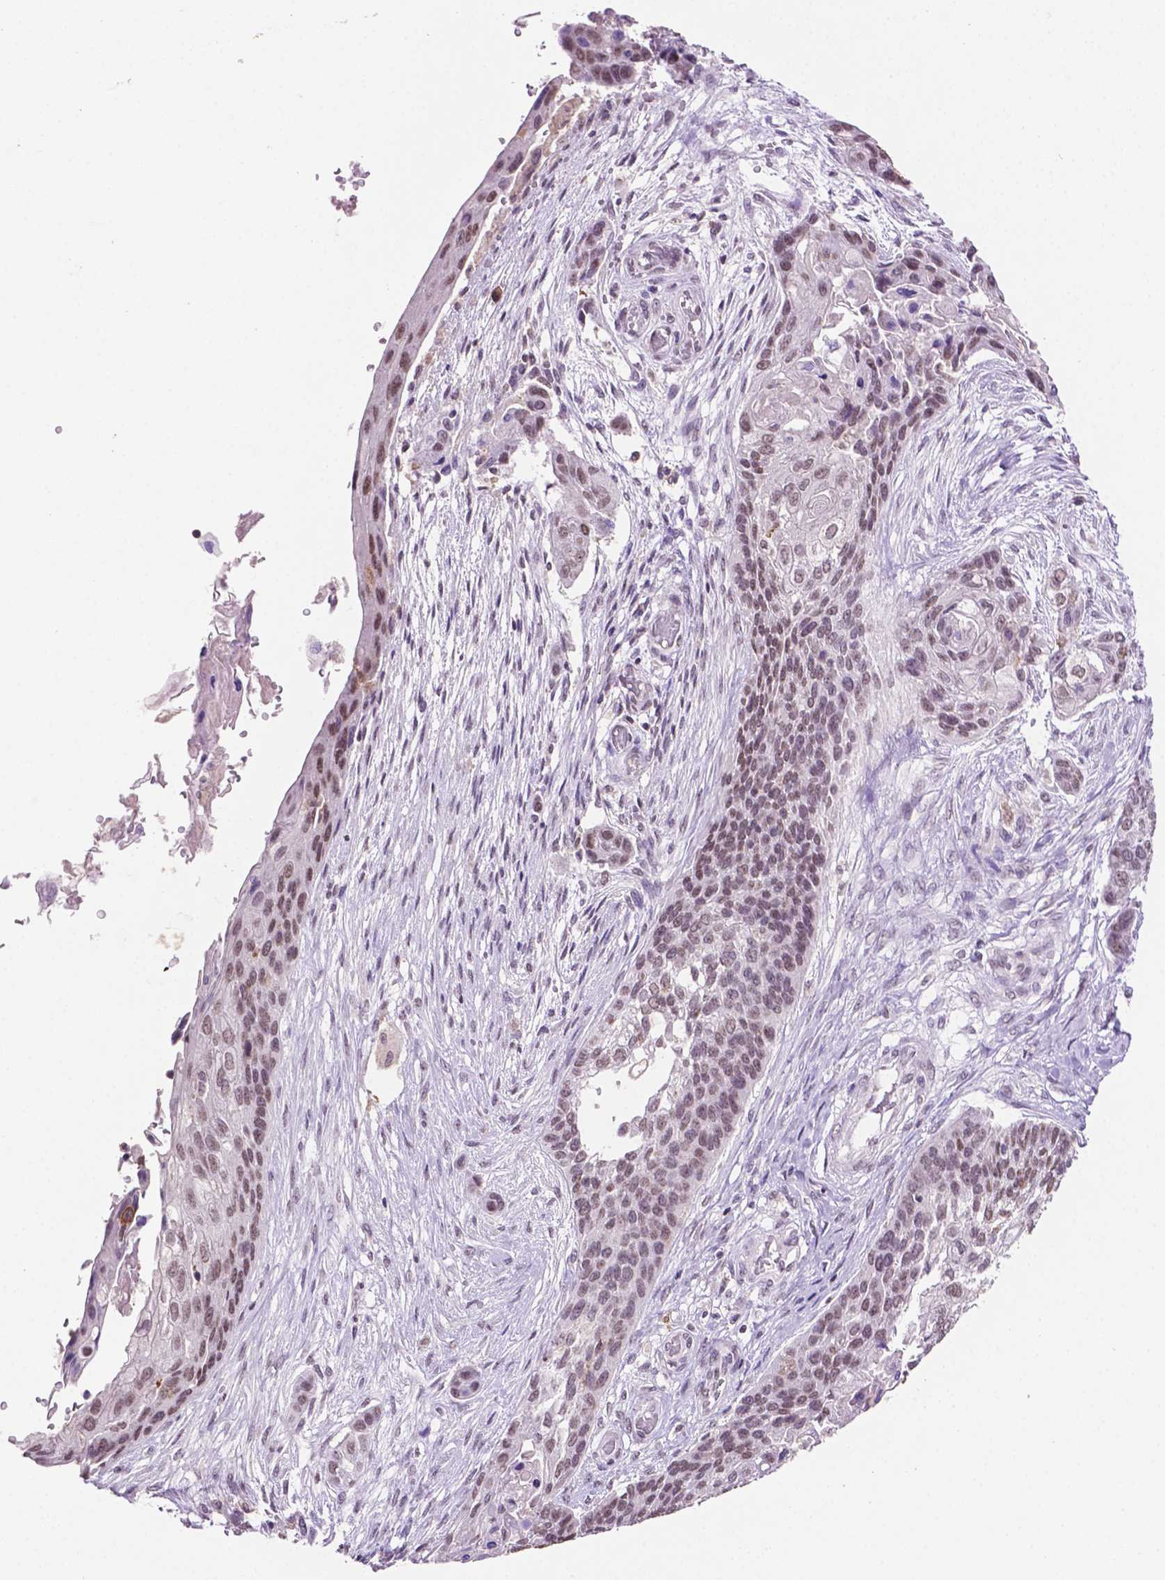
{"staining": {"intensity": "moderate", "quantity": ">75%", "location": "nuclear"}, "tissue": "lung cancer", "cell_type": "Tumor cells", "image_type": "cancer", "snomed": [{"axis": "morphology", "description": "Squamous cell carcinoma, NOS"}, {"axis": "topography", "description": "Lung"}], "caption": "A high-resolution photomicrograph shows immunohistochemistry staining of lung cancer (squamous cell carcinoma), which displays moderate nuclear staining in about >75% of tumor cells.", "gene": "PTPN6", "patient": {"sex": "male", "age": 69}}